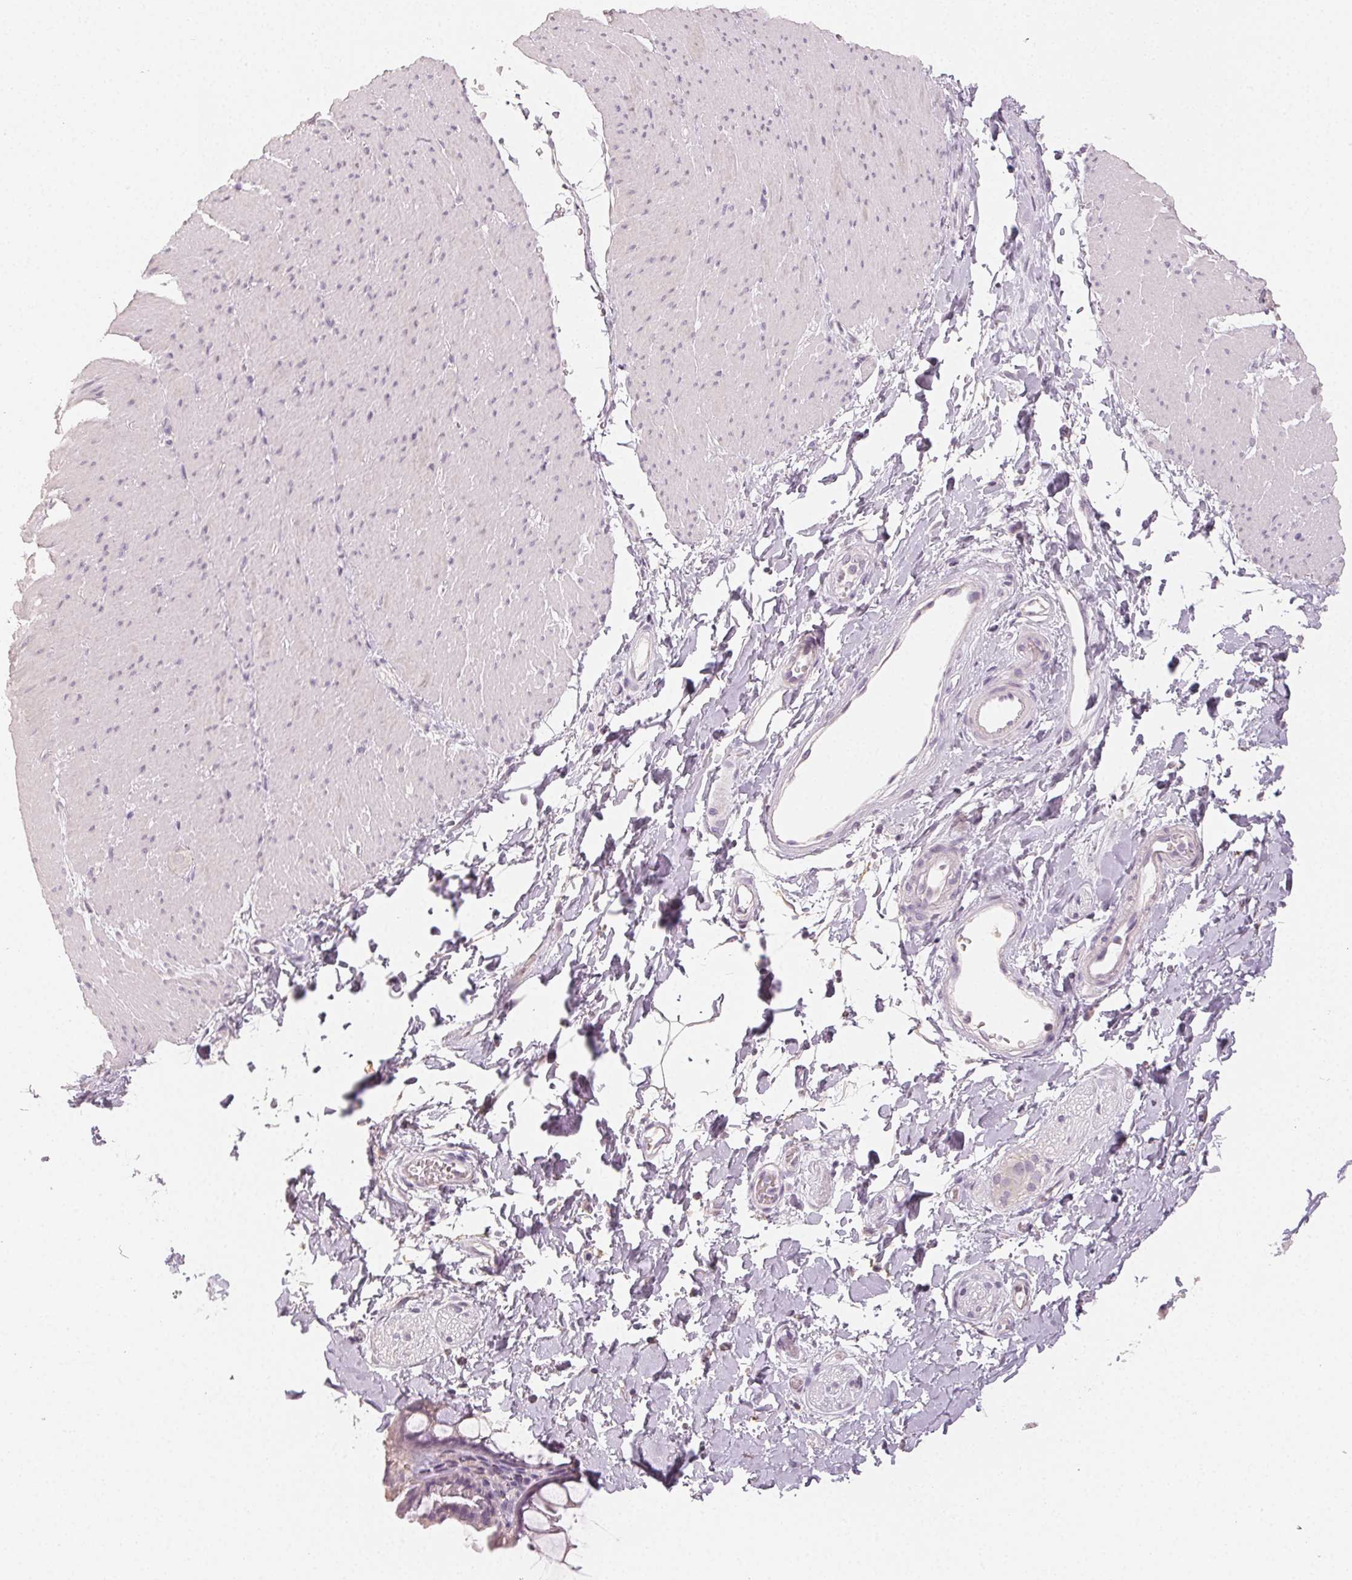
{"staining": {"intensity": "negative", "quantity": "none", "location": "none"}, "tissue": "smooth muscle", "cell_type": "Smooth muscle cells", "image_type": "normal", "snomed": [{"axis": "morphology", "description": "Normal tissue, NOS"}, {"axis": "topography", "description": "Smooth muscle"}, {"axis": "topography", "description": "Rectum"}], "caption": "This image is of normal smooth muscle stained with immunohistochemistry (IHC) to label a protein in brown with the nuclei are counter-stained blue. There is no staining in smooth muscle cells.", "gene": "LVRN", "patient": {"sex": "male", "age": 53}}